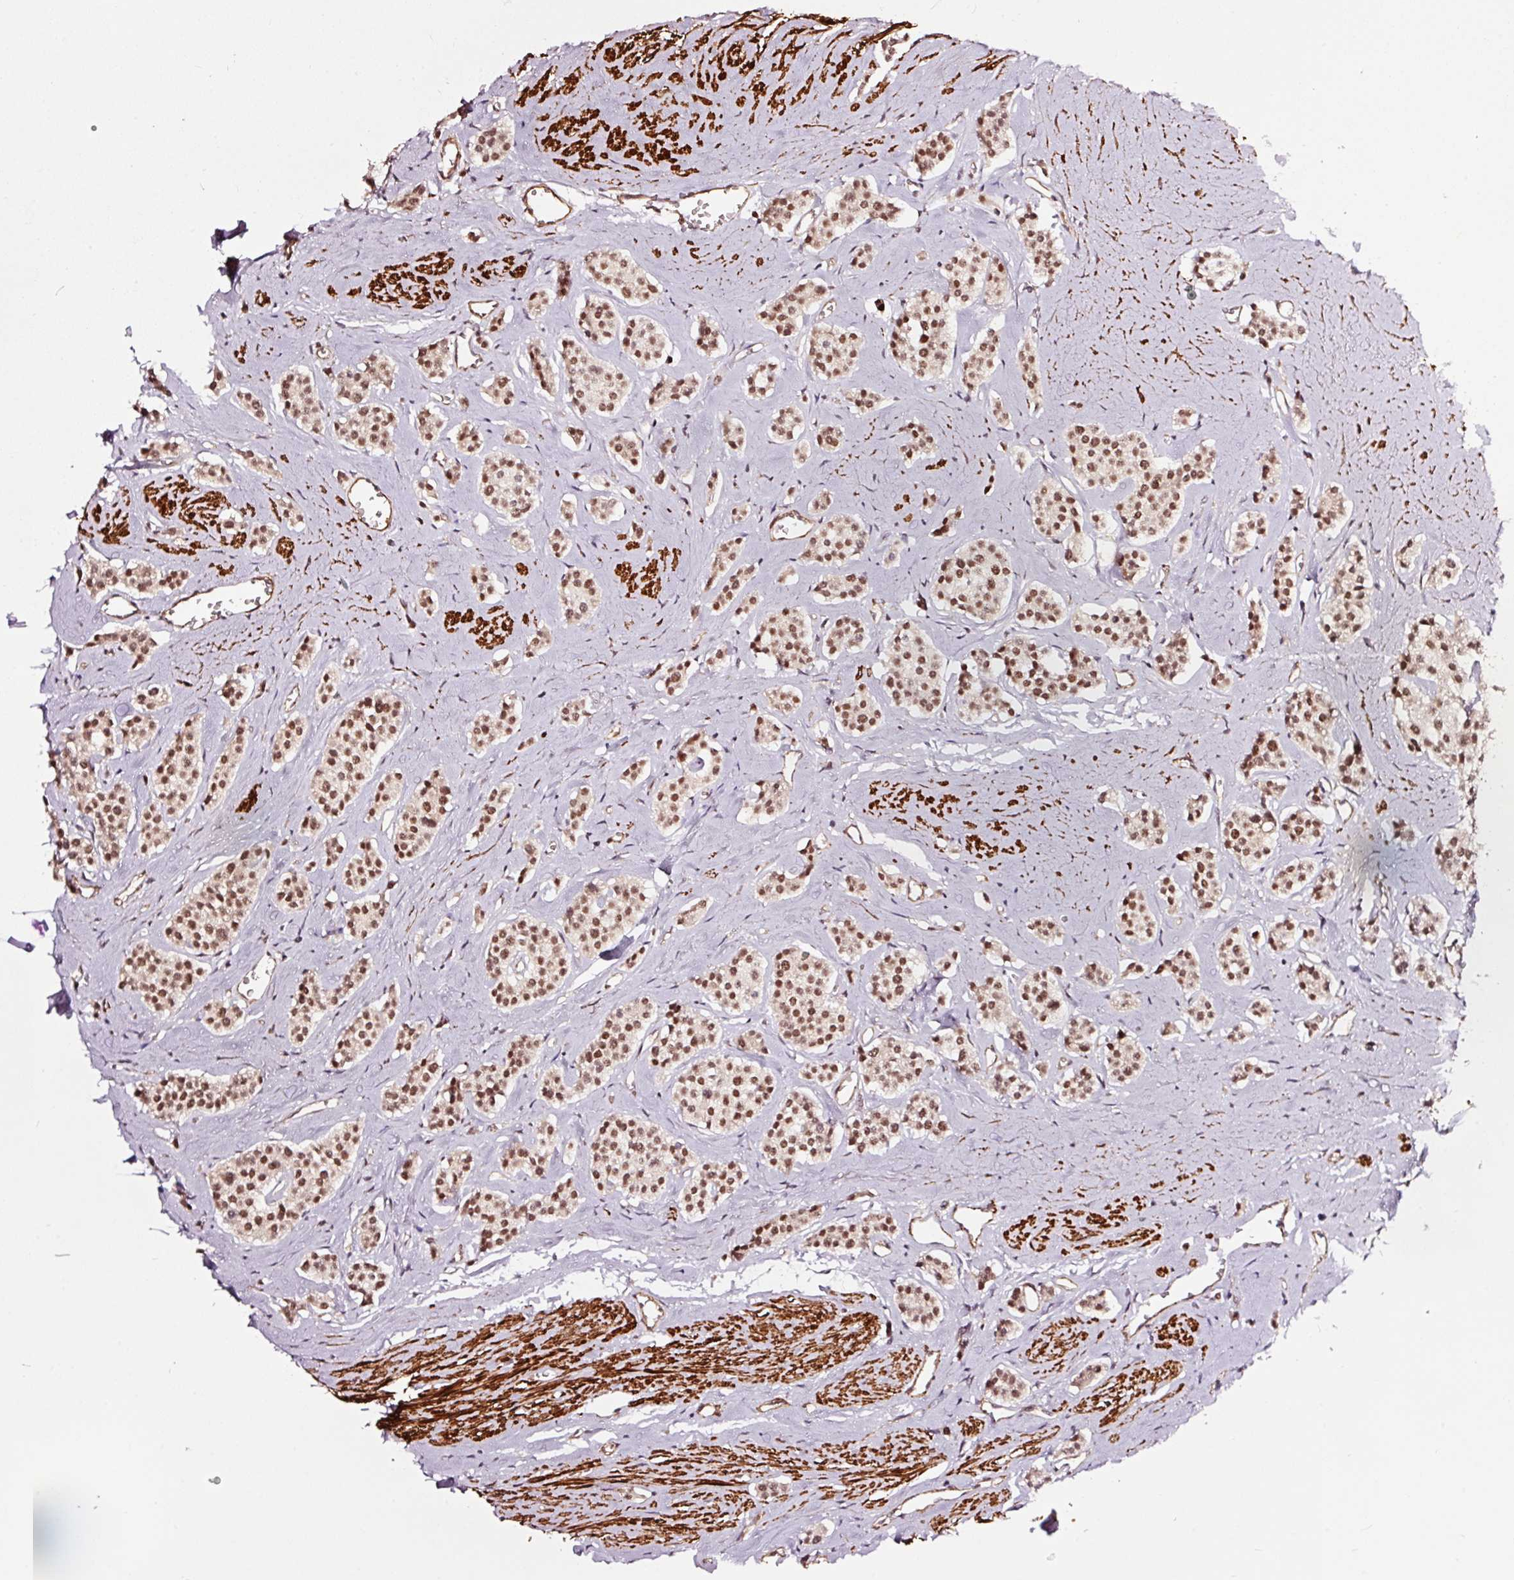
{"staining": {"intensity": "moderate", "quantity": ">75%", "location": "nuclear"}, "tissue": "carcinoid", "cell_type": "Tumor cells", "image_type": "cancer", "snomed": [{"axis": "morphology", "description": "Carcinoid, malignant, NOS"}, {"axis": "topography", "description": "Small intestine"}], "caption": "Protein expression analysis of human malignant carcinoid reveals moderate nuclear staining in about >75% of tumor cells.", "gene": "TPM1", "patient": {"sex": "male", "age": 60}}